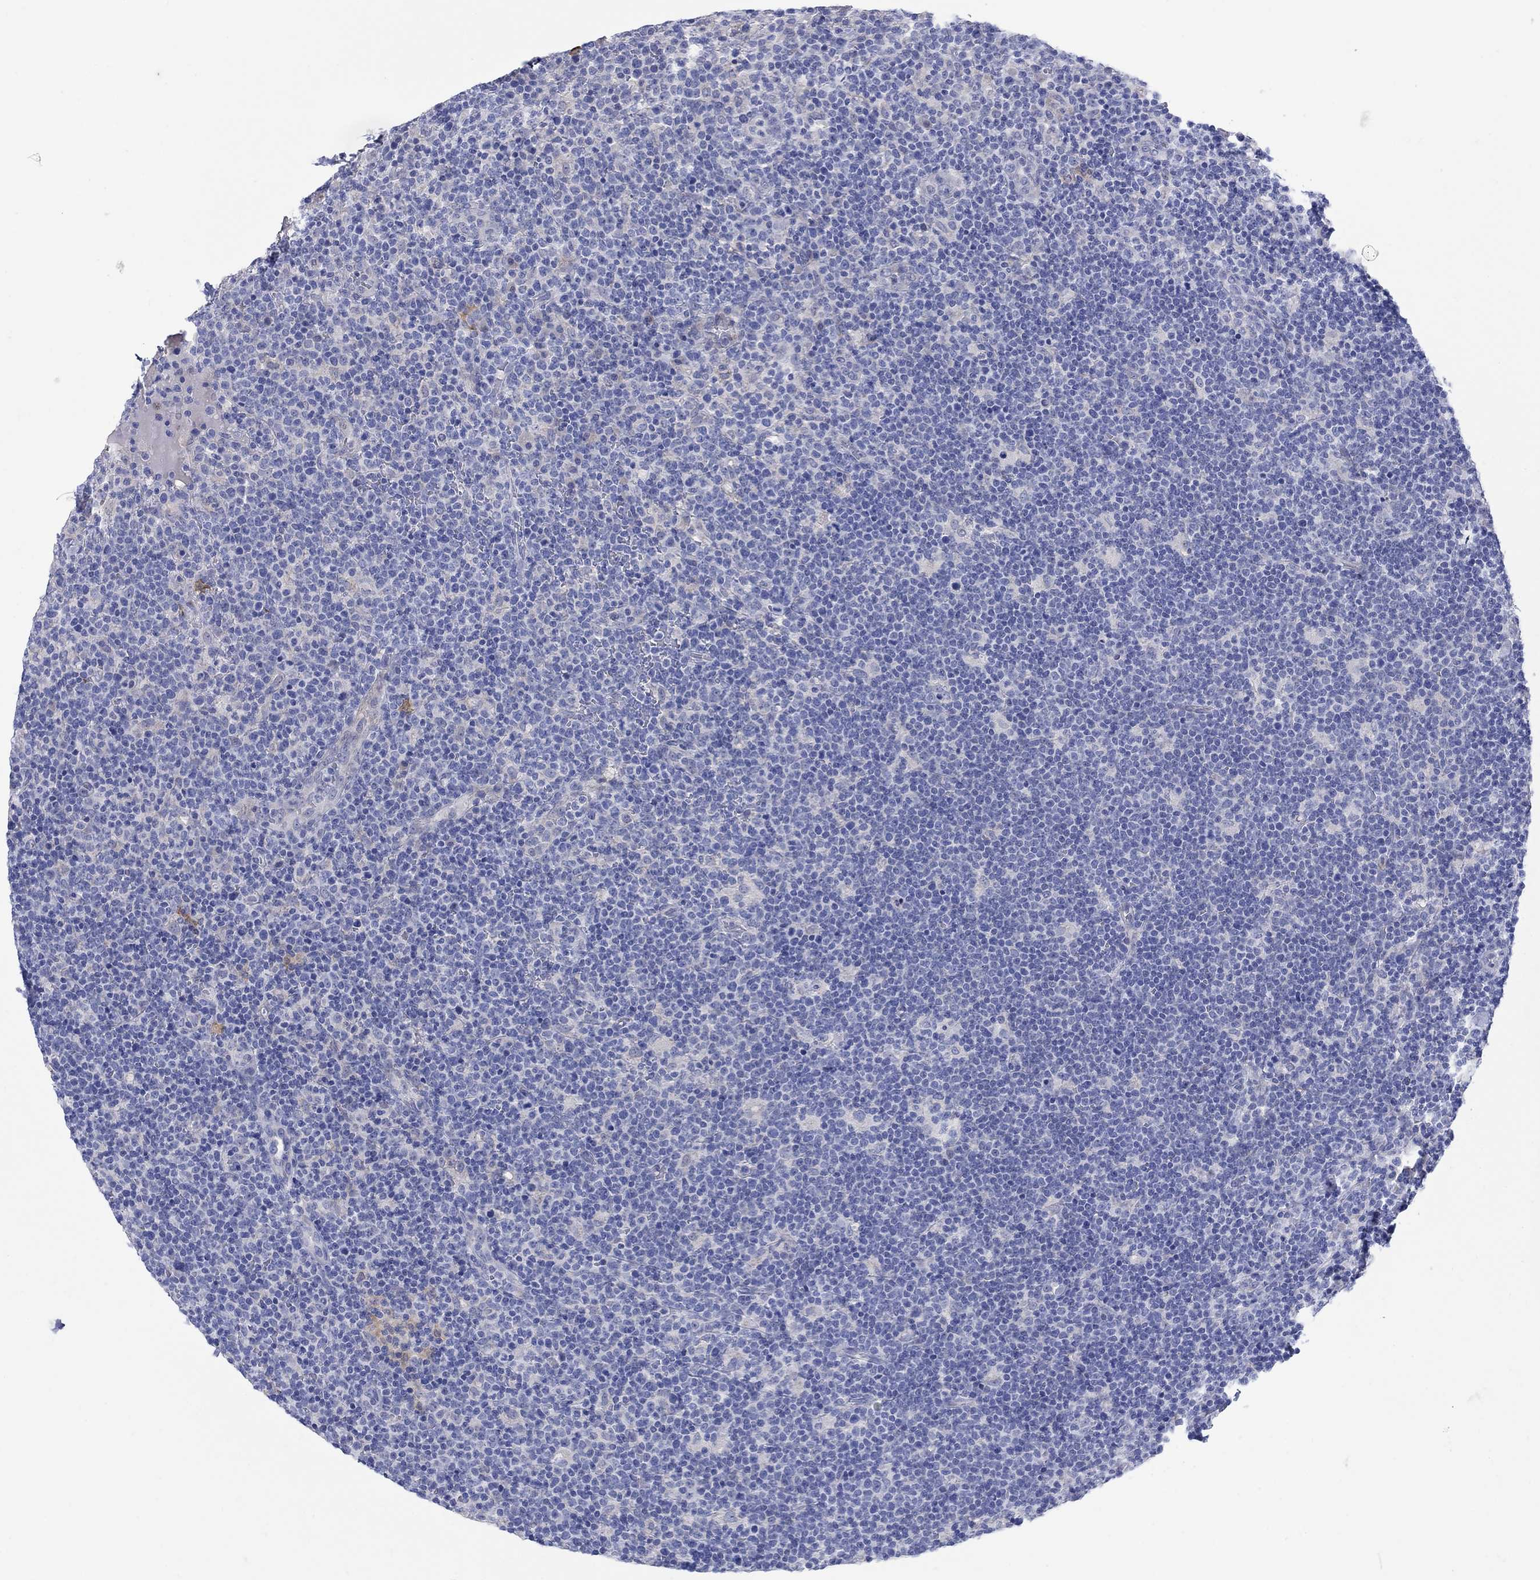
{"staining": {"intensity": "negative", "quantity": "none", "location": "none"}, "tissue": "lymphoma", "cell_type": "Tumor cells", "image_type": "cancer", "snomed": [{"axis": "morphology", "description": "Malignant lymphoma, non-Hodgkin's type, High grade"}, {"axis": "topography", "description": "Lymph node"}], "caption": "Photomicrograph shows no significant protein expression in tumor cells of malignant lymphoma, non-Hodgkin's type (high-grade). The staining was performed using DAB (3,3'-diaminobenzidine) to visualize the protein expression in brown, while the nuclei were stained in blue with hematoxylin (Magnification: 20x).", "gene": "REEP2", "patient": {"sex": "male", "age": 61}}